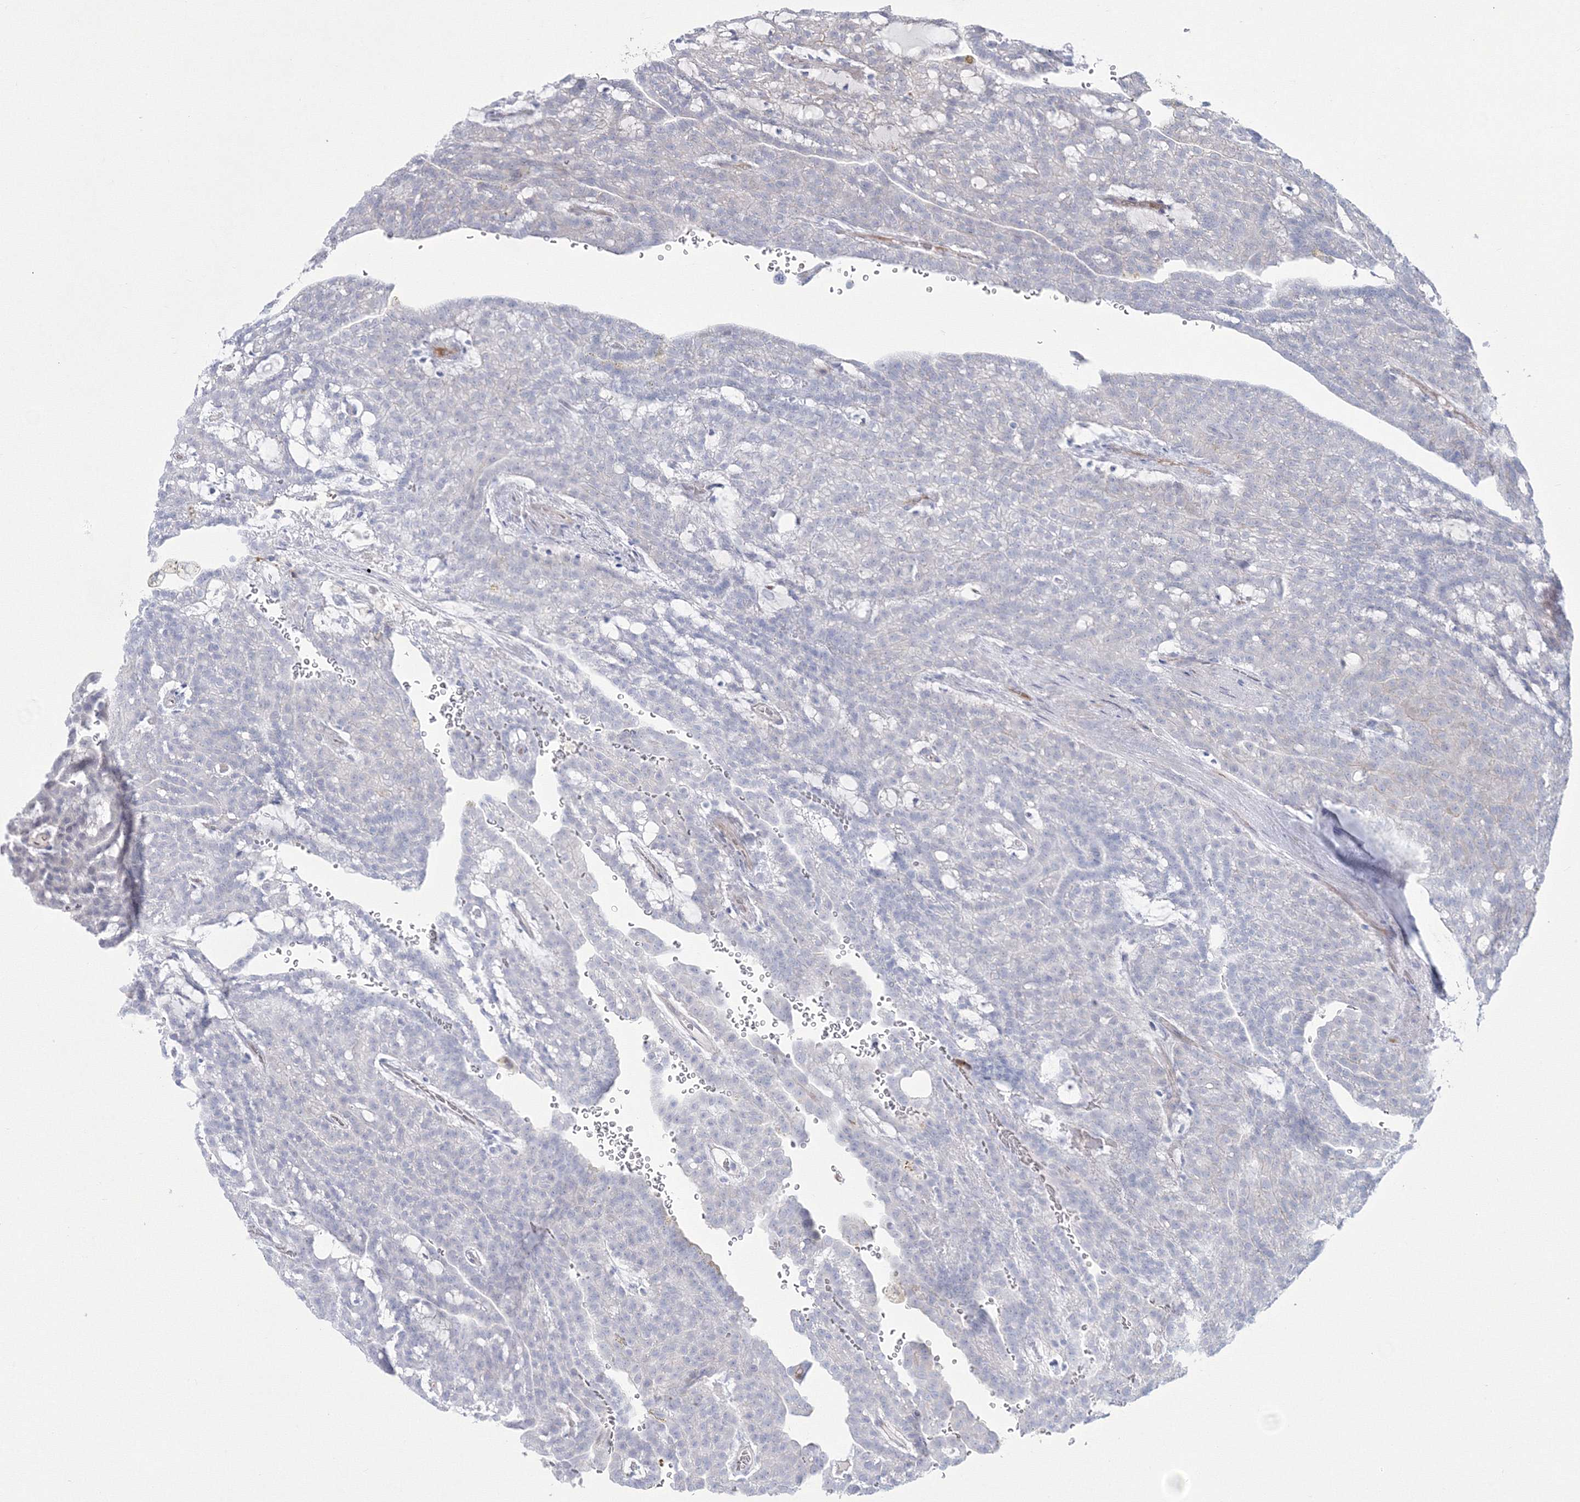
{"staining": {"intensity": "negative", "quantity": "none", "location": "none"}, "tissue": "renal cancer", "cell_type": "Tumor cells", "image_type": "cancer", "snomed": [{"axis": "morphology", "description": "Adenocarcinoma, NOS"}, {"axis": "topography", "description": "Kidney"}], "caption": "Micrograph shows no protein expression in tumor cells of adenocarcinoma (renal) tissue.", "gene": "HYAL2", "patient": {"sex": "male", "age": 63}}